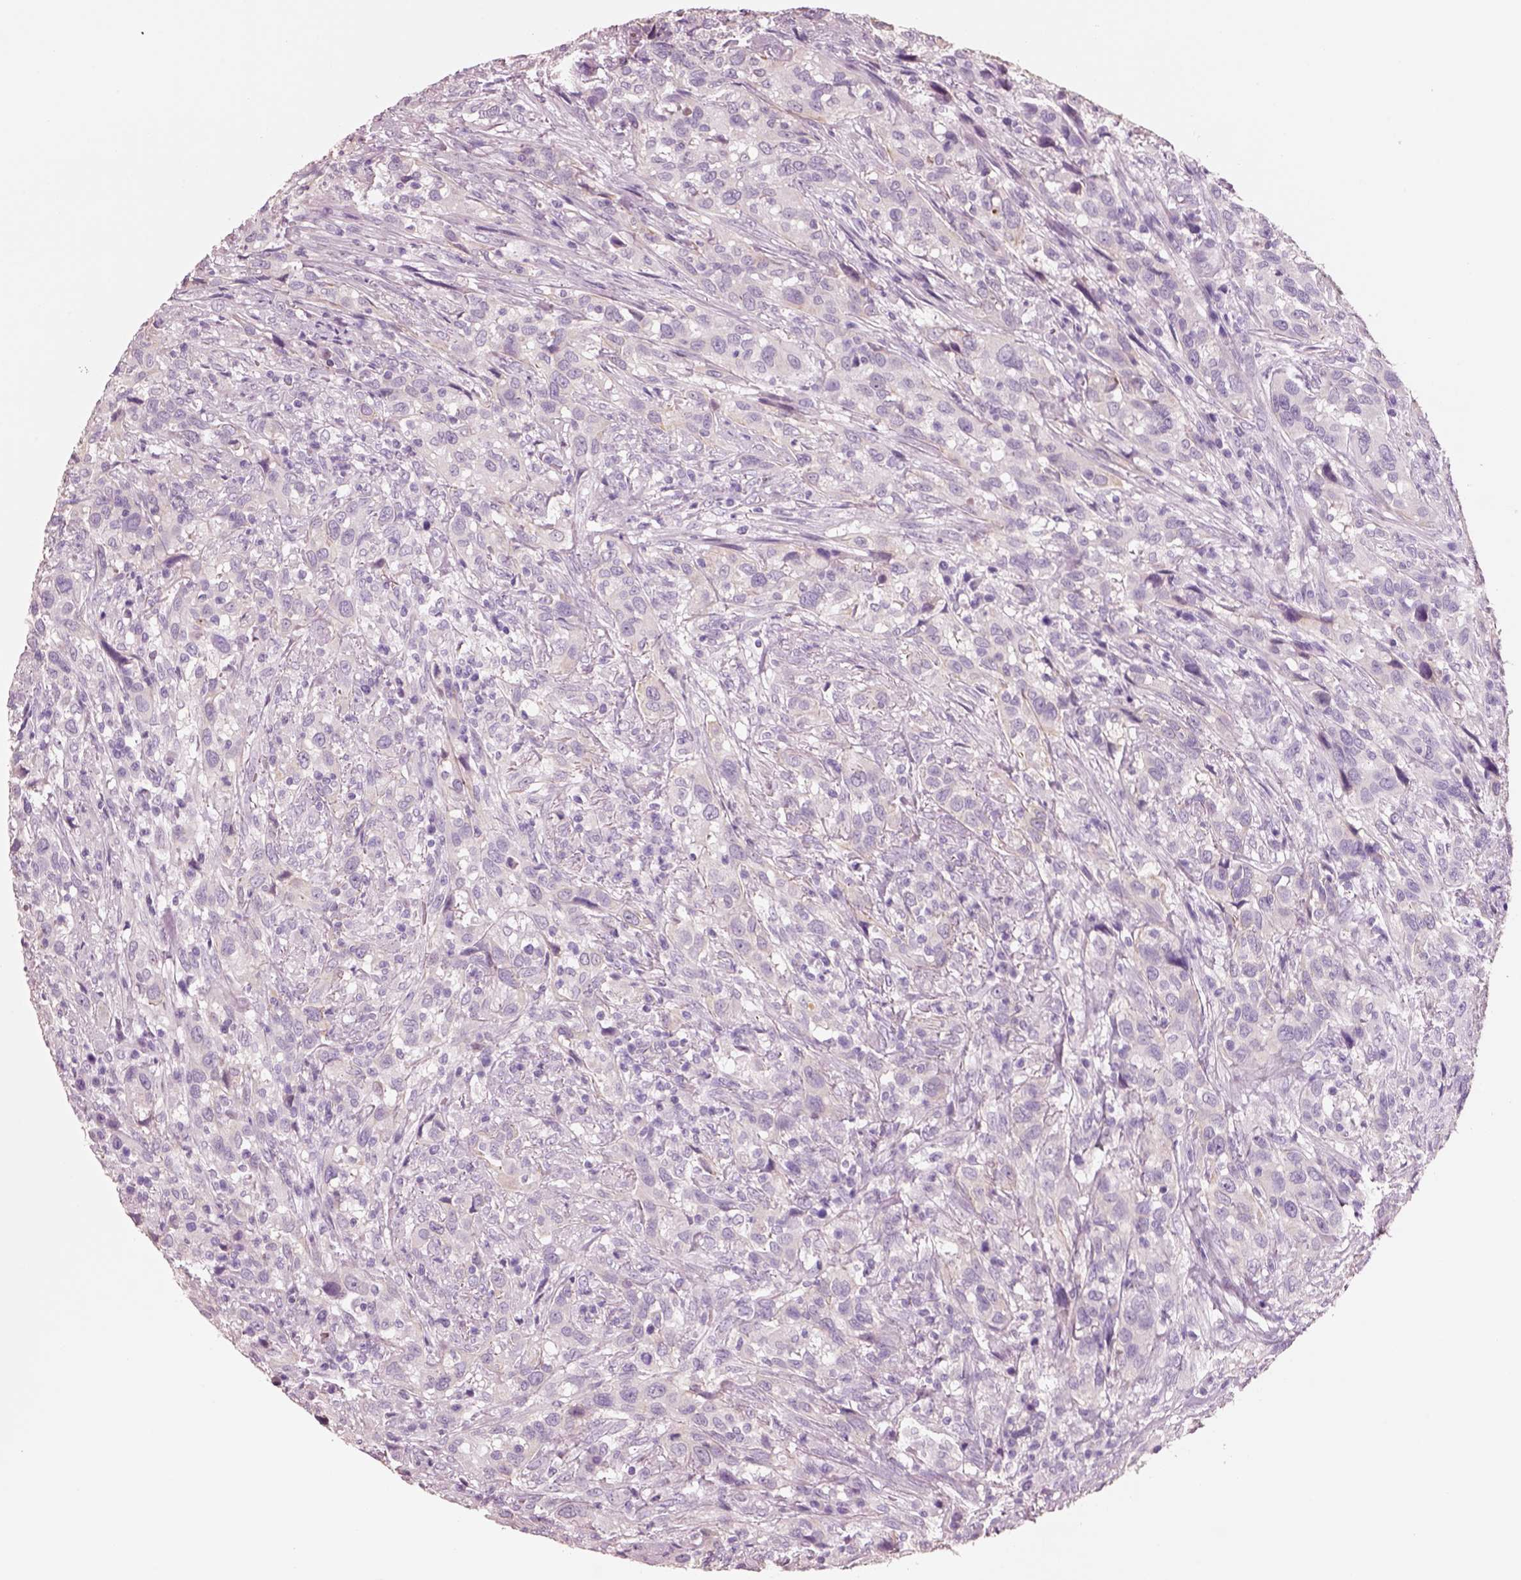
{"staining": {"intensity": "negative", "quantity": "none", "location": "none"}, "tissue": "urothelial cancer", "cell_type": "Tumor cells", "image_type": "cancer", "snomed": [{"axis": "morphology", "description": "Urothelial carcinoma, NOS"}, {"axis": "morphology", "description": "Urothelial carcinoma, High grade"}, {"axis": "topography", "description": "Urinary bladder"}], "caption": "The immunohistochemistry (IHC) image has no significant positivity in tumor cells of high-grade urothelial carcinoma tissue.", "gene": "PNOC", "patient": {"sex": "female", "age": 64}}